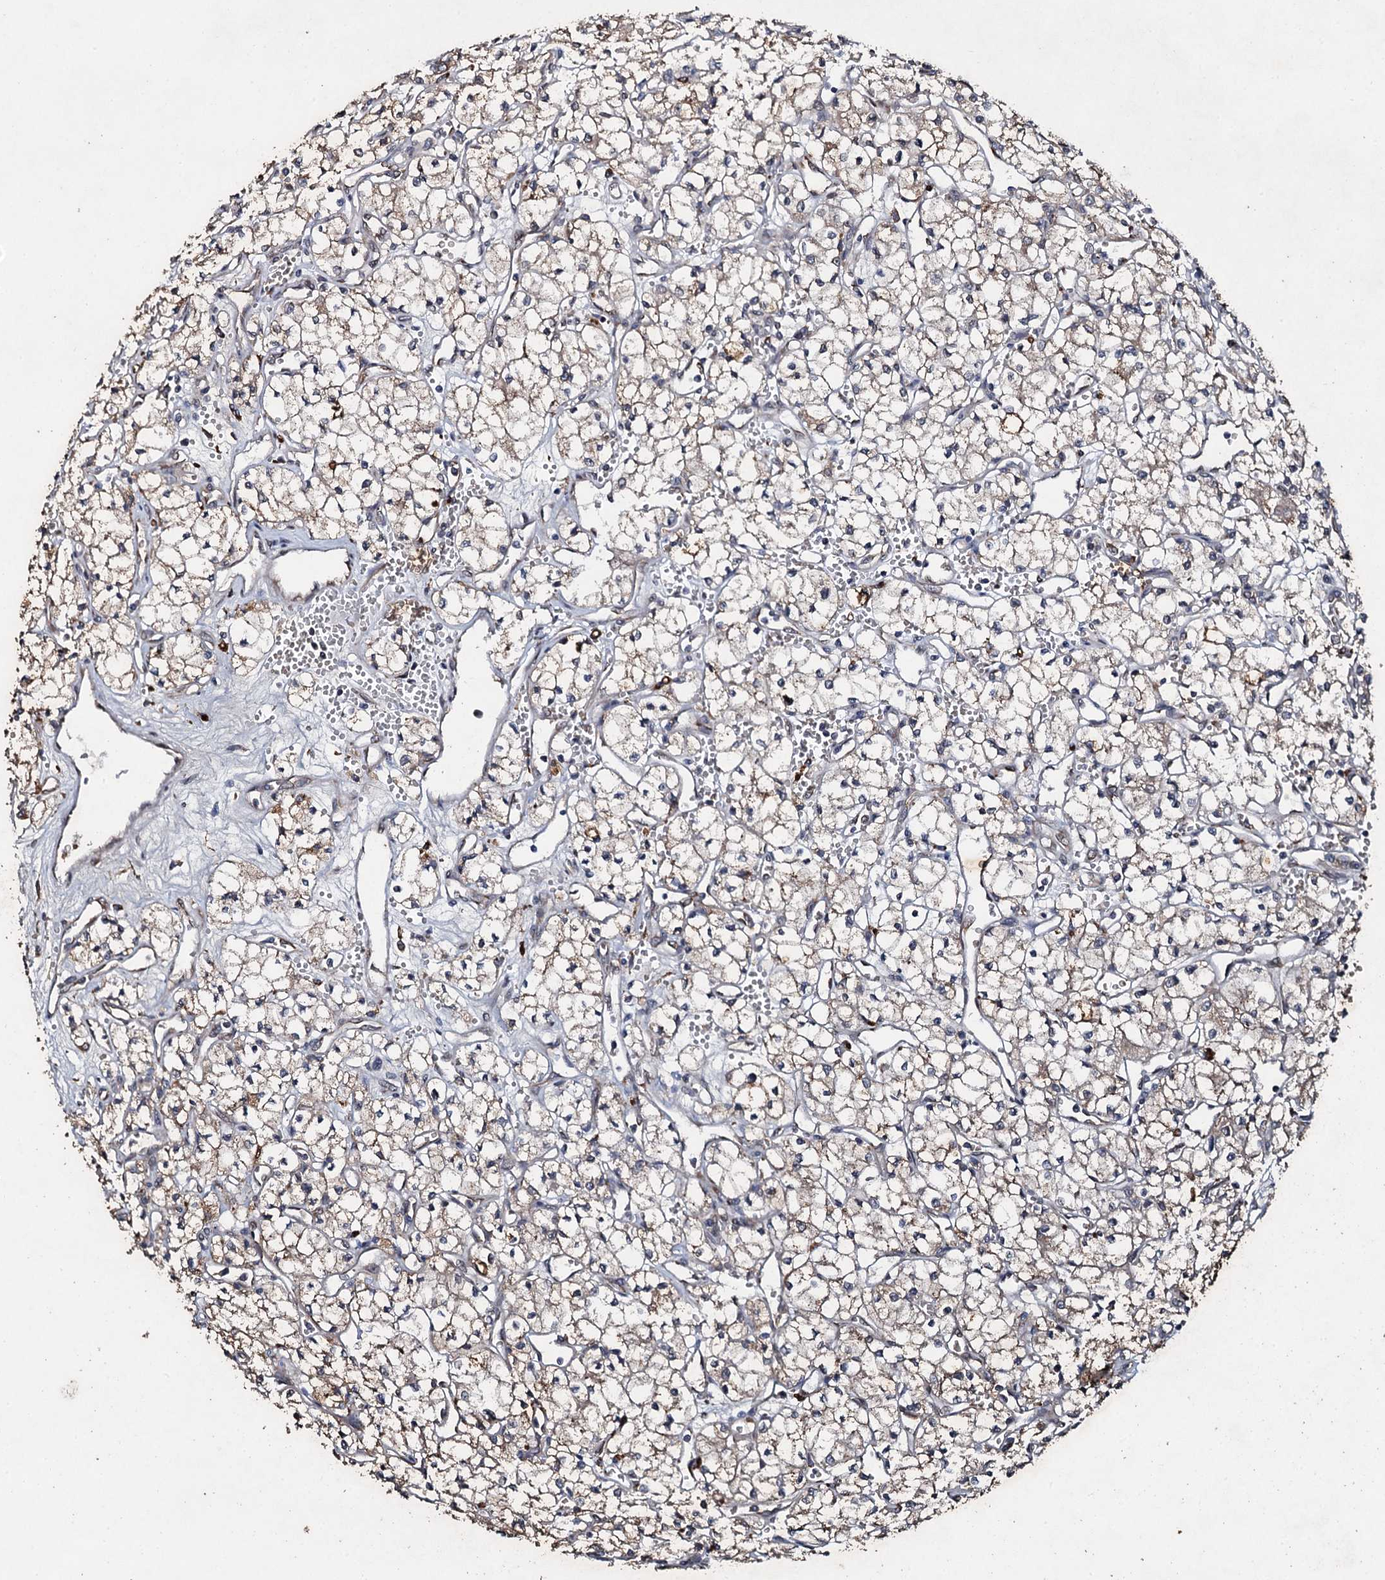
{"staining": {"intensity": "weak", "quantity": "25%-75%", "location": "cytoplasmic/membranous"}, "tissue": "renal cancer", "cell_type": "Tumor cells", "image_type": "cancer", "snomed": [{"axis": "morphology", "description": "Adenocarcinoma, NOS"}, {"axis": "topography", "description": "Kidney"}], "caption": "Protein expression analysis of adenocarcinoma (renal) displays weak cytoplasmic/membranous staining in approximately 25%-75% of tumor cells.", "gene": "ADAMTS10", "patient": {"sex": "male", "age": 59}}